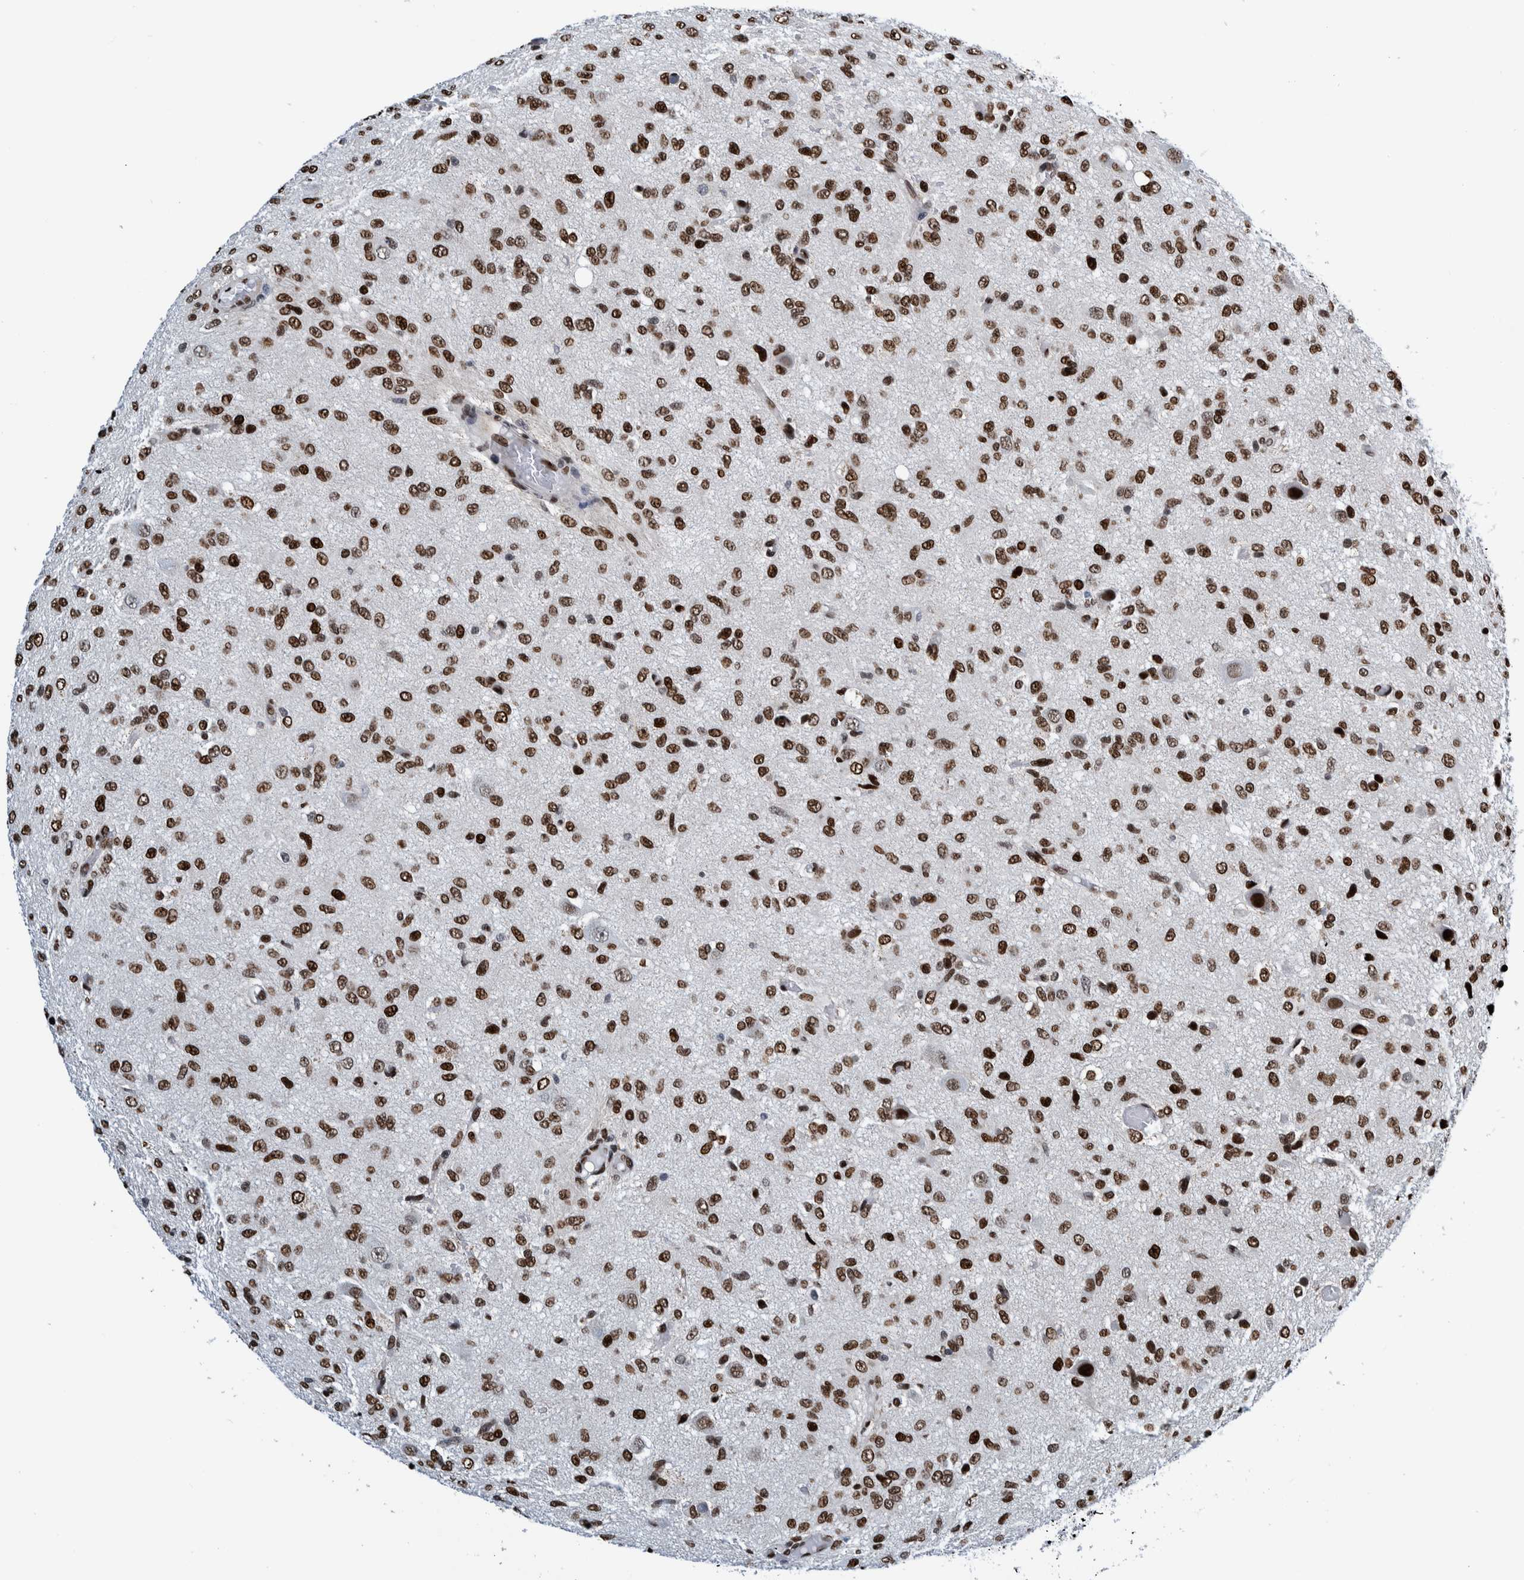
{"staining": {"intensity": "strong", "quantity": ">75%", "location": "nuclear"}, "tissue": "glioma", "cell_type": "Tumor cells", "image_type": "cancer", "snomed": [{"axis": "morphology", "description": "Glioma, malignant, High grade"}, {"axis": "topography", "description": "Brain"}], "caption": "Protein analysis of glioma tissue exhibits strong nuclear staining in about >75% of tumor cells.", "gene": "HEATR9", "patient": {"sex": "female", "age": 59}}